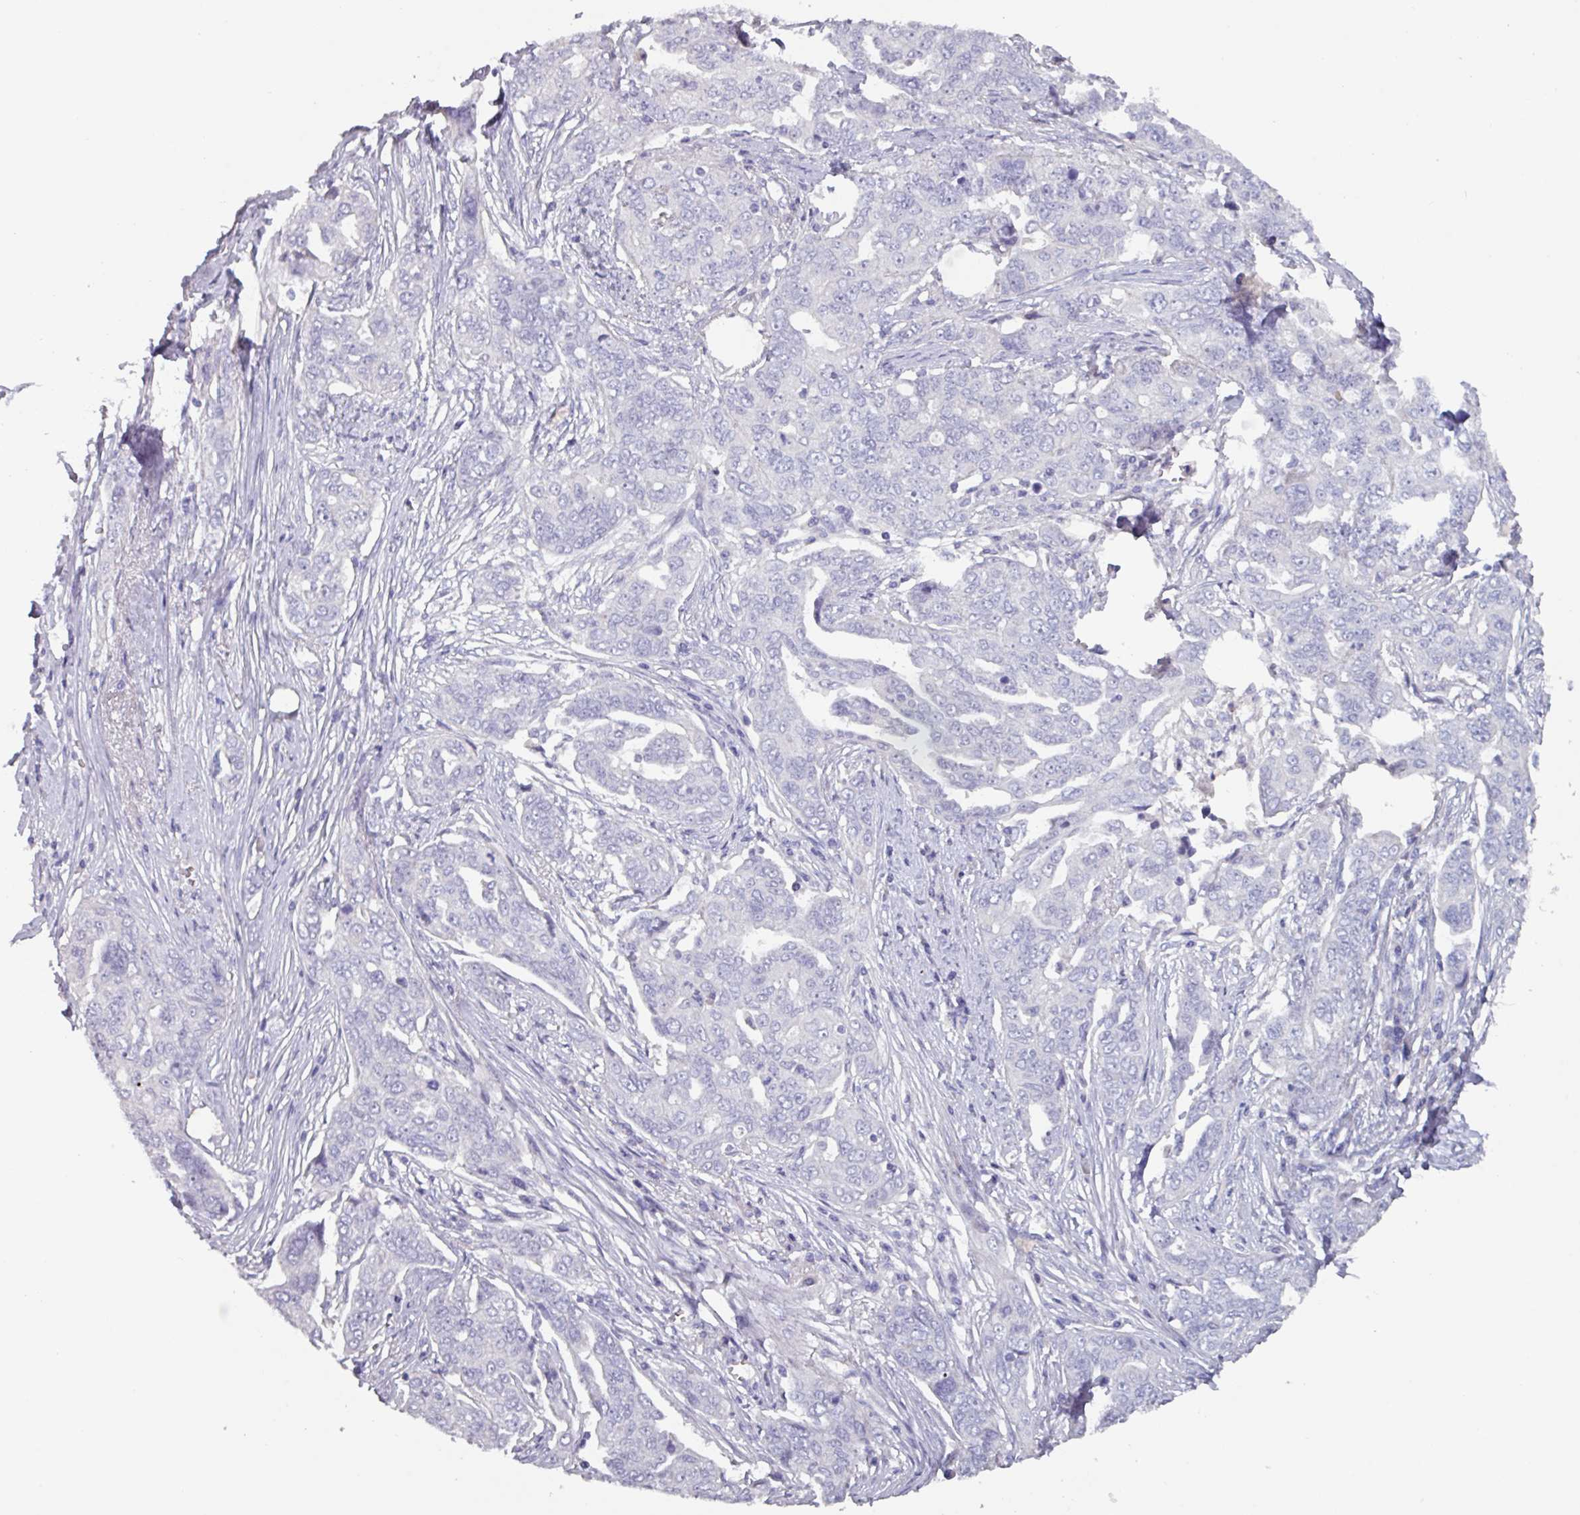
{"staining": {"intensity": "negative", "quantity": "none", "location": "none"}, "tissue": "ovarian cancer", "cell_type": "Tumor cells", "image_type": "cancer", "snomed": [{"axis": "morphology", "description": "Carcinoma, endometroid"}, {"axis": "topography", "description": "Ovary"}], "caption": "This is an immunohistochemistry micrograph of human ovarian cancer. There is no expression in tumor cells.", "gene": "OR2T10", "patient": {"sex": "female", "age": 70}}